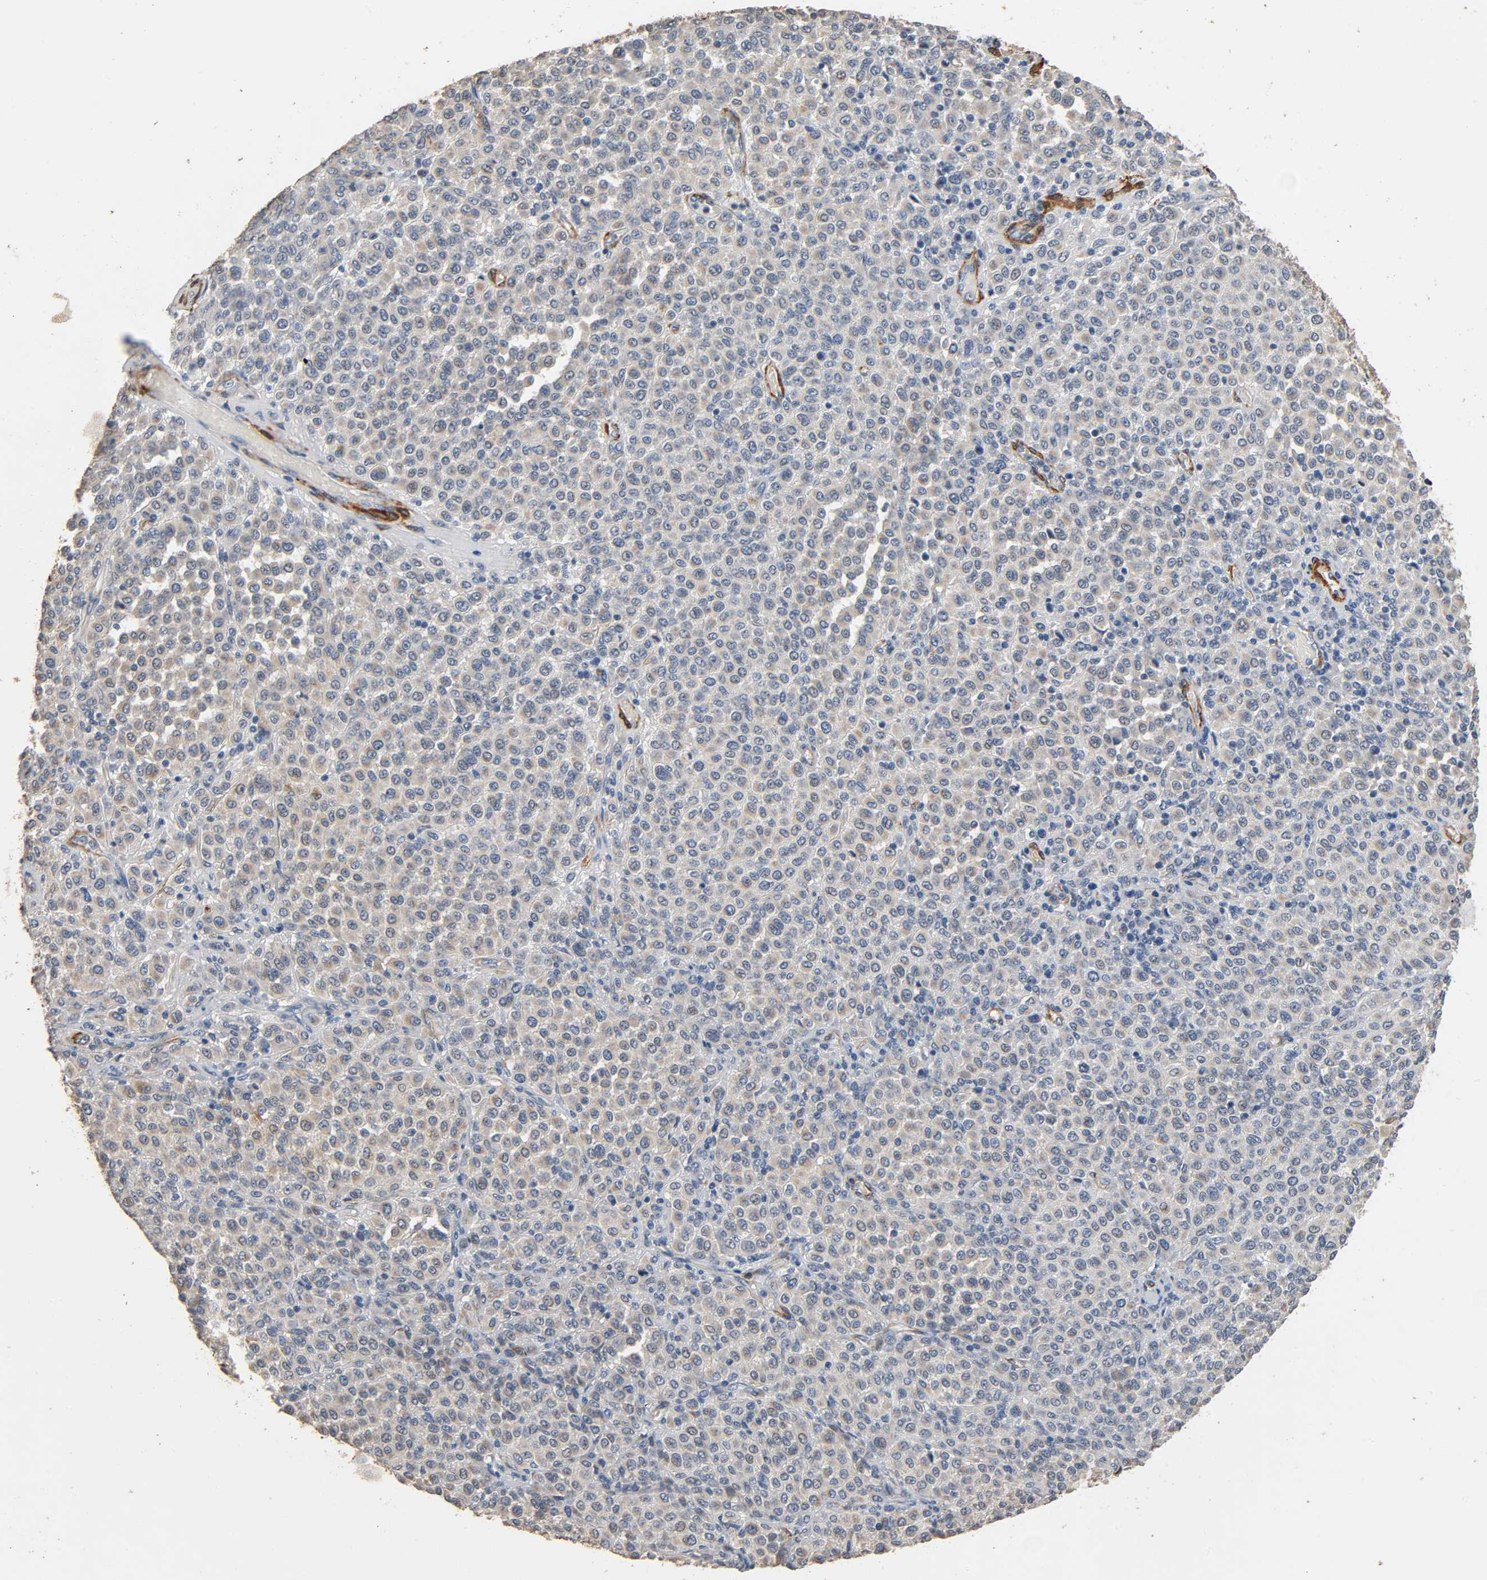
{"staining": {"intensity": "weak", "quantity": ">75%", "location": "cytoplasmic/membranous"}, "tissue": "melanoma", "cell_type": "Tumor cells", "image_type": "cancer", "snomed": [{"axis": "morphology", "description": "Malignant melanoma, Metastatic site"}, {"axis": "topography", "description": "Pancreas"}], "caption": "DAB (3,3'-diaminobenzidine) immunohistochemical staining of human malignant melanoma (metastatic site) demonstrates weak cytoplasmic/membranous protein staining in about >75% of tumor cells.", "gene": "GSTA3", "patient": {"sex": "female", "age": 30}}